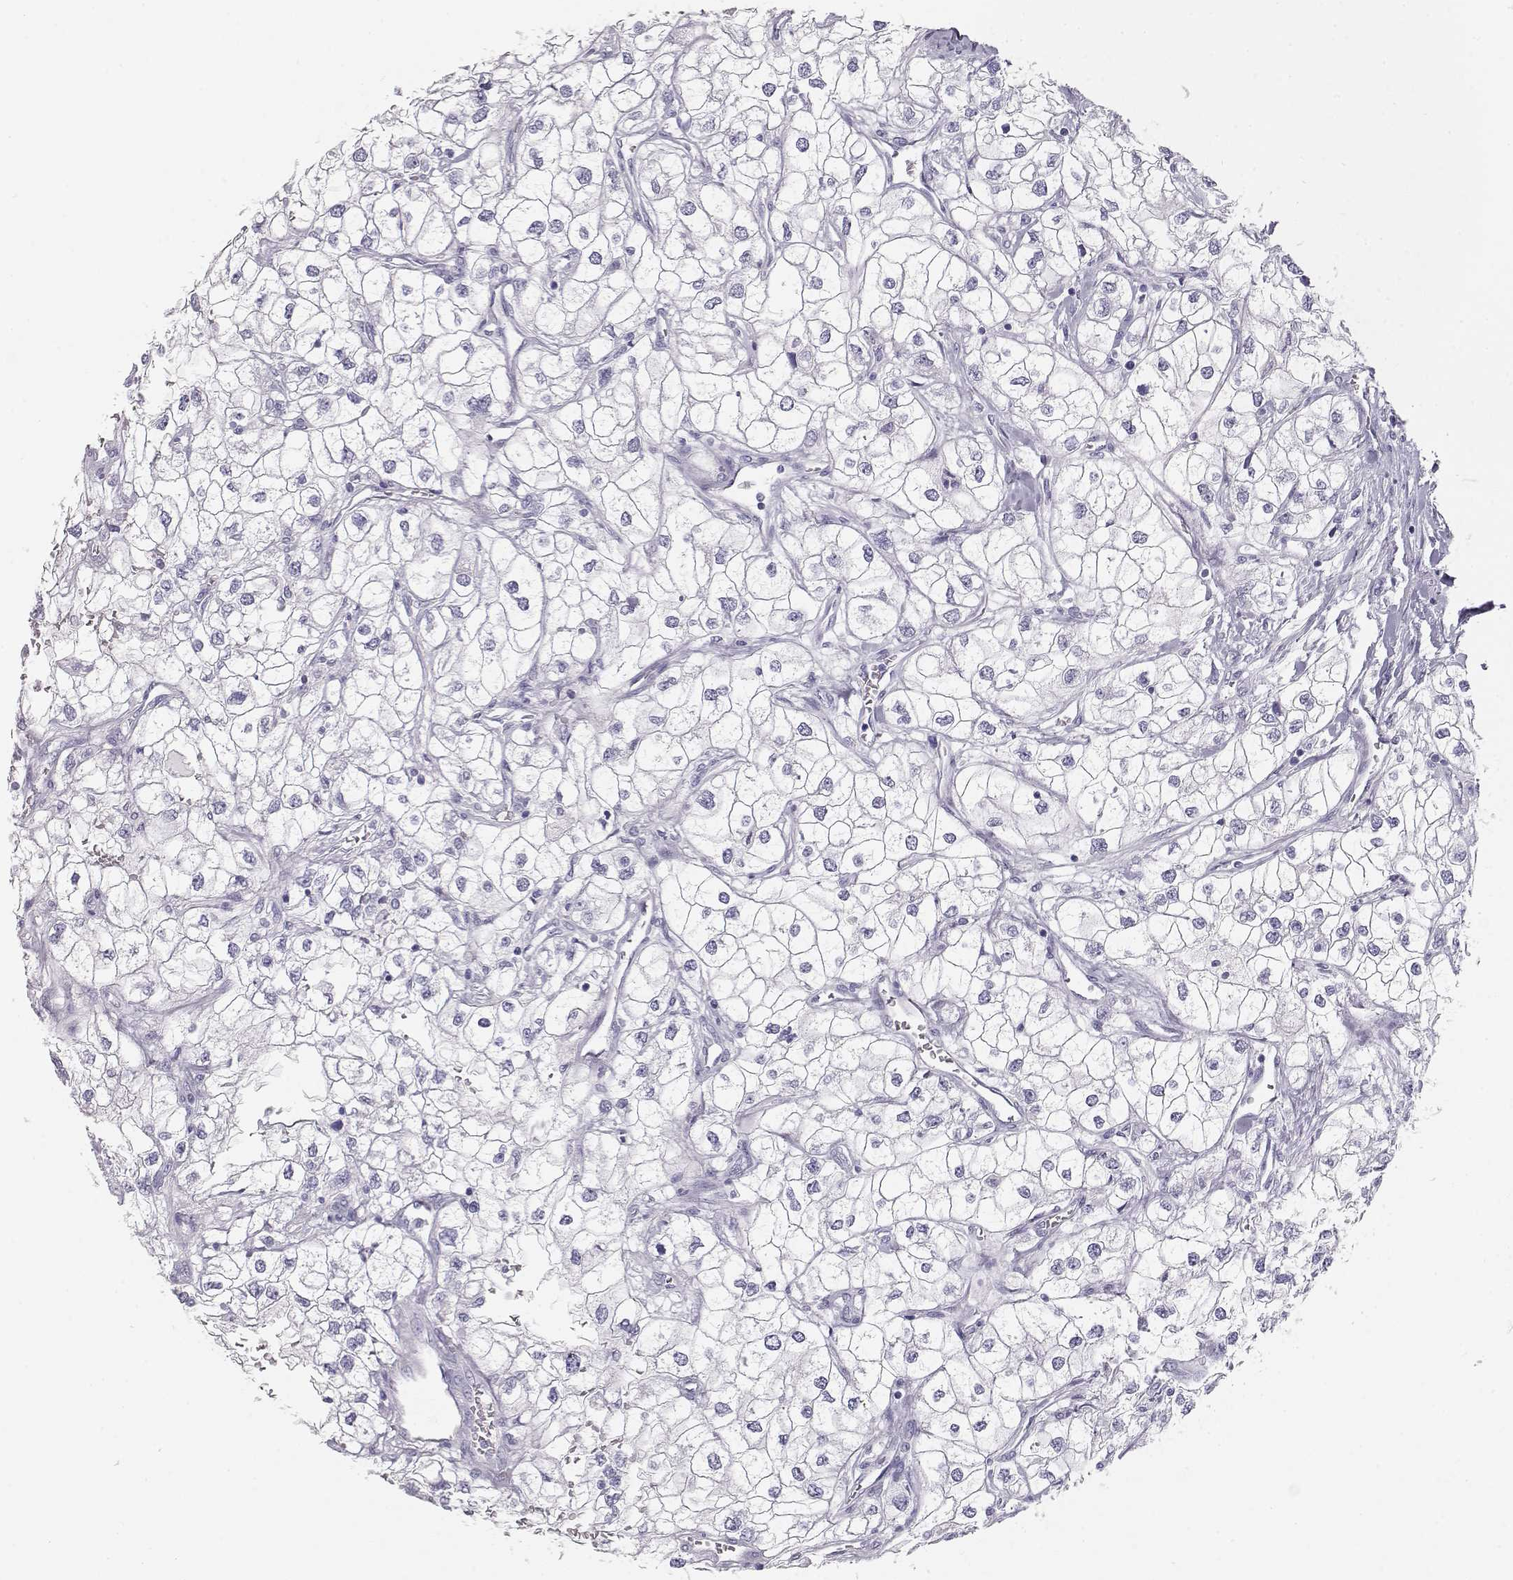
{"staining": {"intensity": "negative", "quantity": "none", "location": "none"}, "tissue": "renal cancer", "cell_type": "Tumor cells", "image_type": "cancer", "snomed": [{"axis": "morphology", "description": "Adenocarcinoma, NOS"}, {"axis": "topography", "description": "Kidney"}], "caption": "The IHC image has no significant positivity in tumor cells of adenocarcinoma (renal) tissue. Nuclei are stained in blue.", "gene": "TKTL1", "patient": {"sex": "male", "age": 59}}